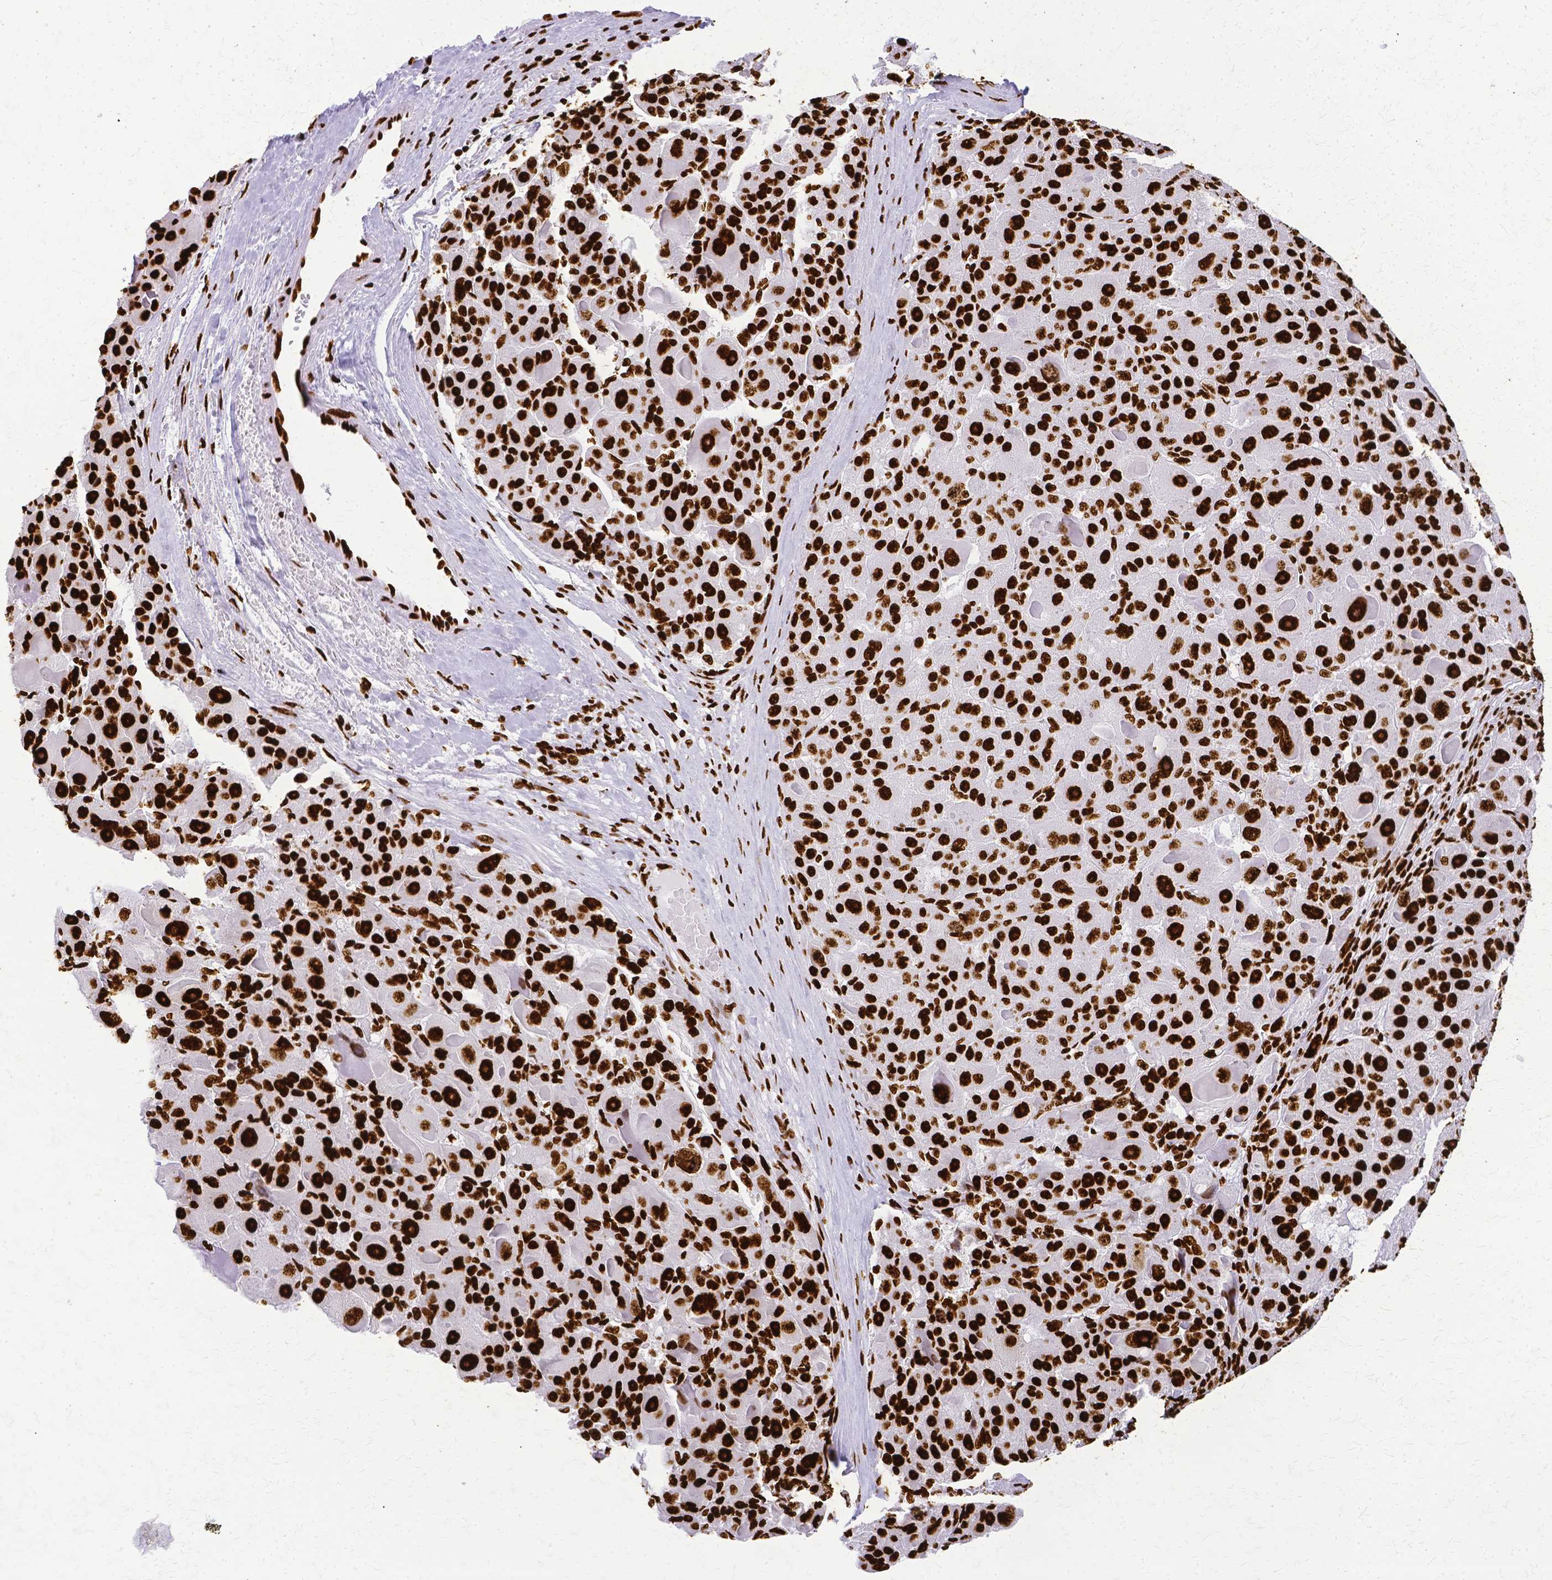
{"staining": {"intensity": "strong", "quantity": ">75%", "location": "nuclear"}, "tissue": "liver cancer", "cell_type": "Tumor cells", "image_type": "cancer", "snomed": [{"axis": "morphology", "description": "Carcinoma, Hepatocellular, NOS"}, {"axis": "topography", "description": "Liver"}], "caption": "Immunohistochemical staining of hepatocellular carcinoma (liver) shows high levels of strong nuclear protein expression in about >75% of tumor cells. The staining is performed using DAB (3,3'-diaminobenzidine) brown chromogen to label protein expression. The nuclei are counter-stained blue using hematoxylin.", "gene": "SFPQ", "patient": {"sex": "male", "age": 76}}